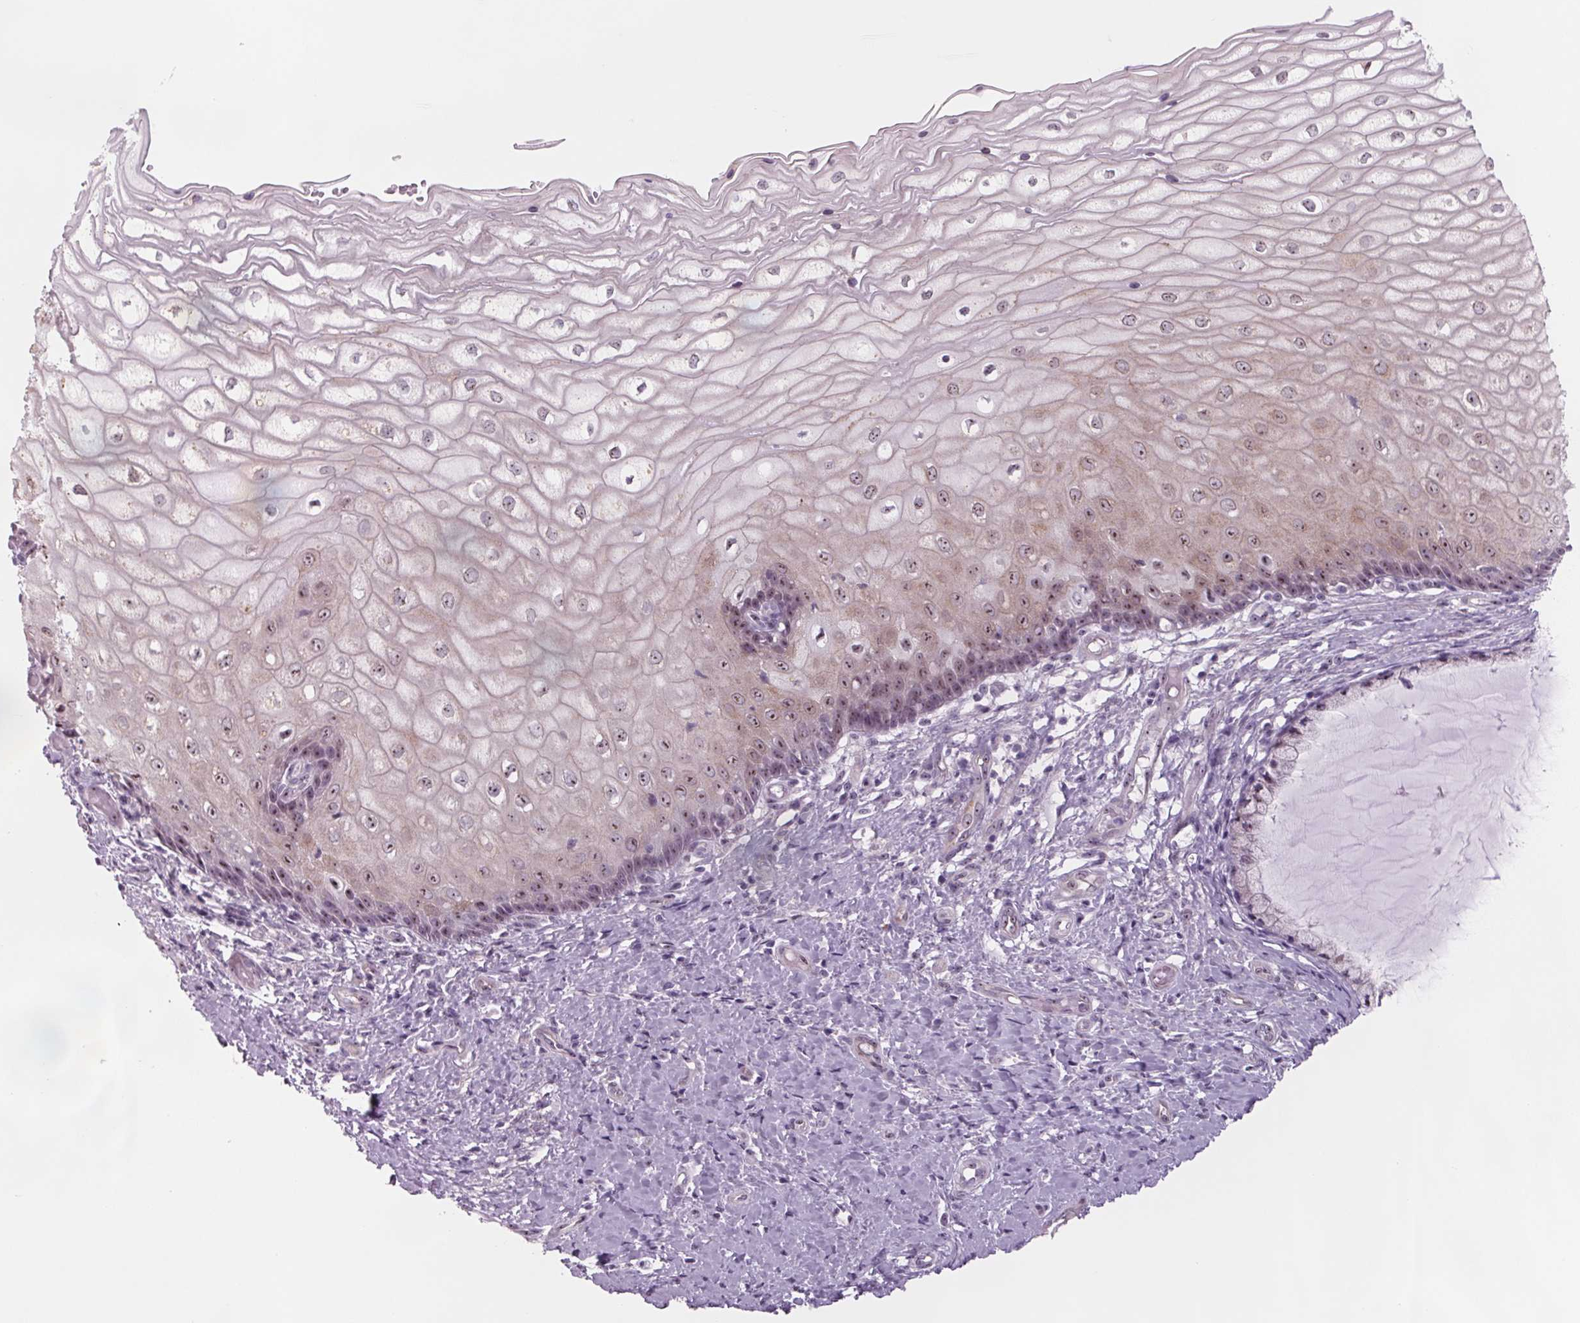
{"staining": {"intensity": "weak", "quantity": "25%-75%", "location": "nuclear"}, "tissue": "cervix", "cell_type": "Glandular cells", "image_type": "normal", "snomed": [{"axis": "morphology", "description": "Normal tissue, NOS"}, {"axis": "topography", "description": "Cervix"}], "caption": "Glandular cells display low levels of weak nuclear staining in approximately 25%-75% of cells in unremarkable human cervix.", "gene": "DNTTIP2", "patient": {"sex": "female", "age": 37}}